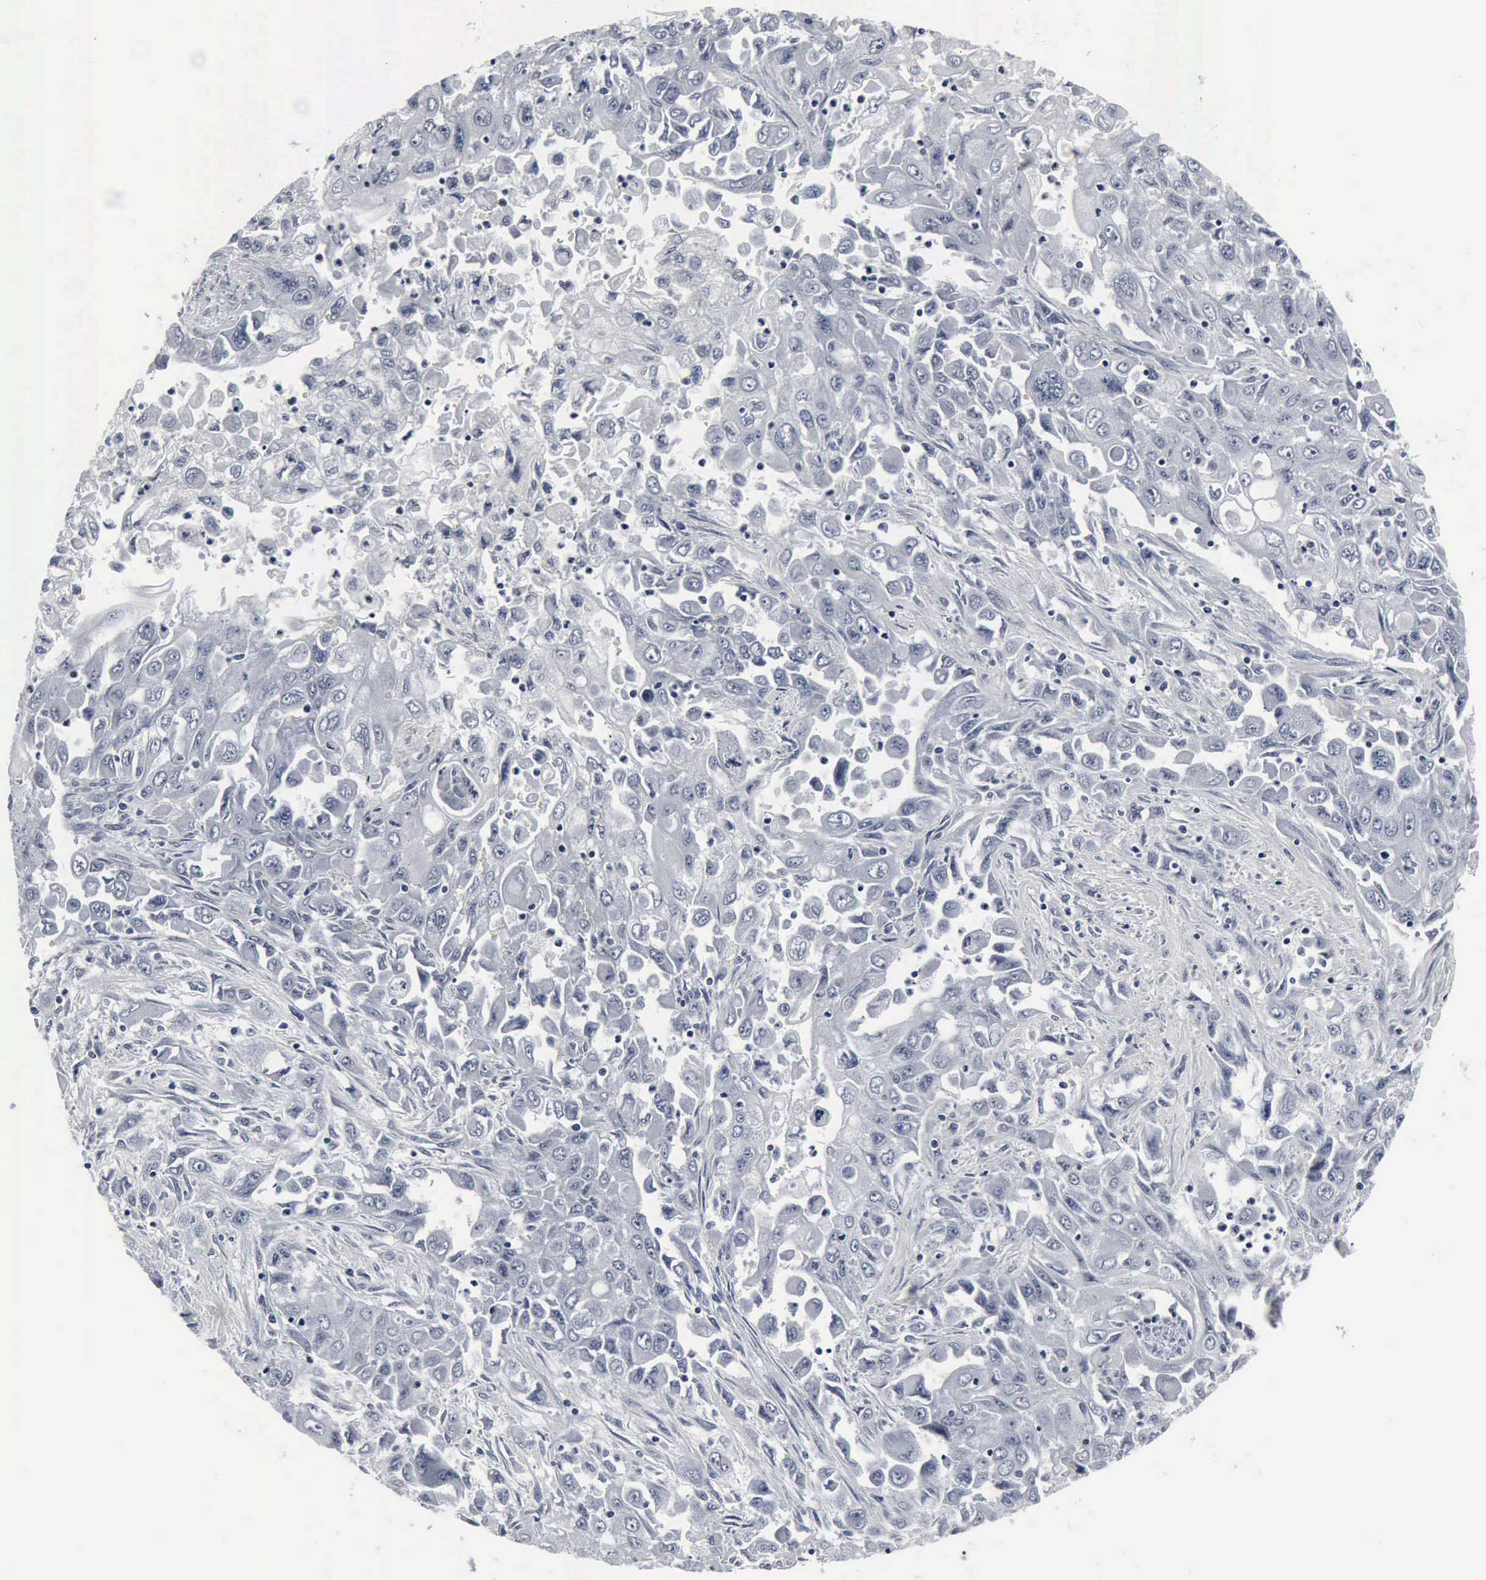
{"staining": {"intensity": "negative", "quantity": "none", "location": "none"}, "tissue": "pancreatic cancer", "cell_type": "Tumor cells", "image_type": "cancer", "snomed": [{"axis": "morphology", "description": "Adenocarcinoma, NOS"}, {"axis": "topography", "description": "Pancreas"}], "caption": "Histopathology image shows no protein staining in tumor cells of pancreatic adenocarcinoma tissue. (DAB (3,3'-diaminobenzidine) immunohistochemistry, high magnification).", "gene": "SNAP25", "patient": {"sex": "male", "age": 70}}